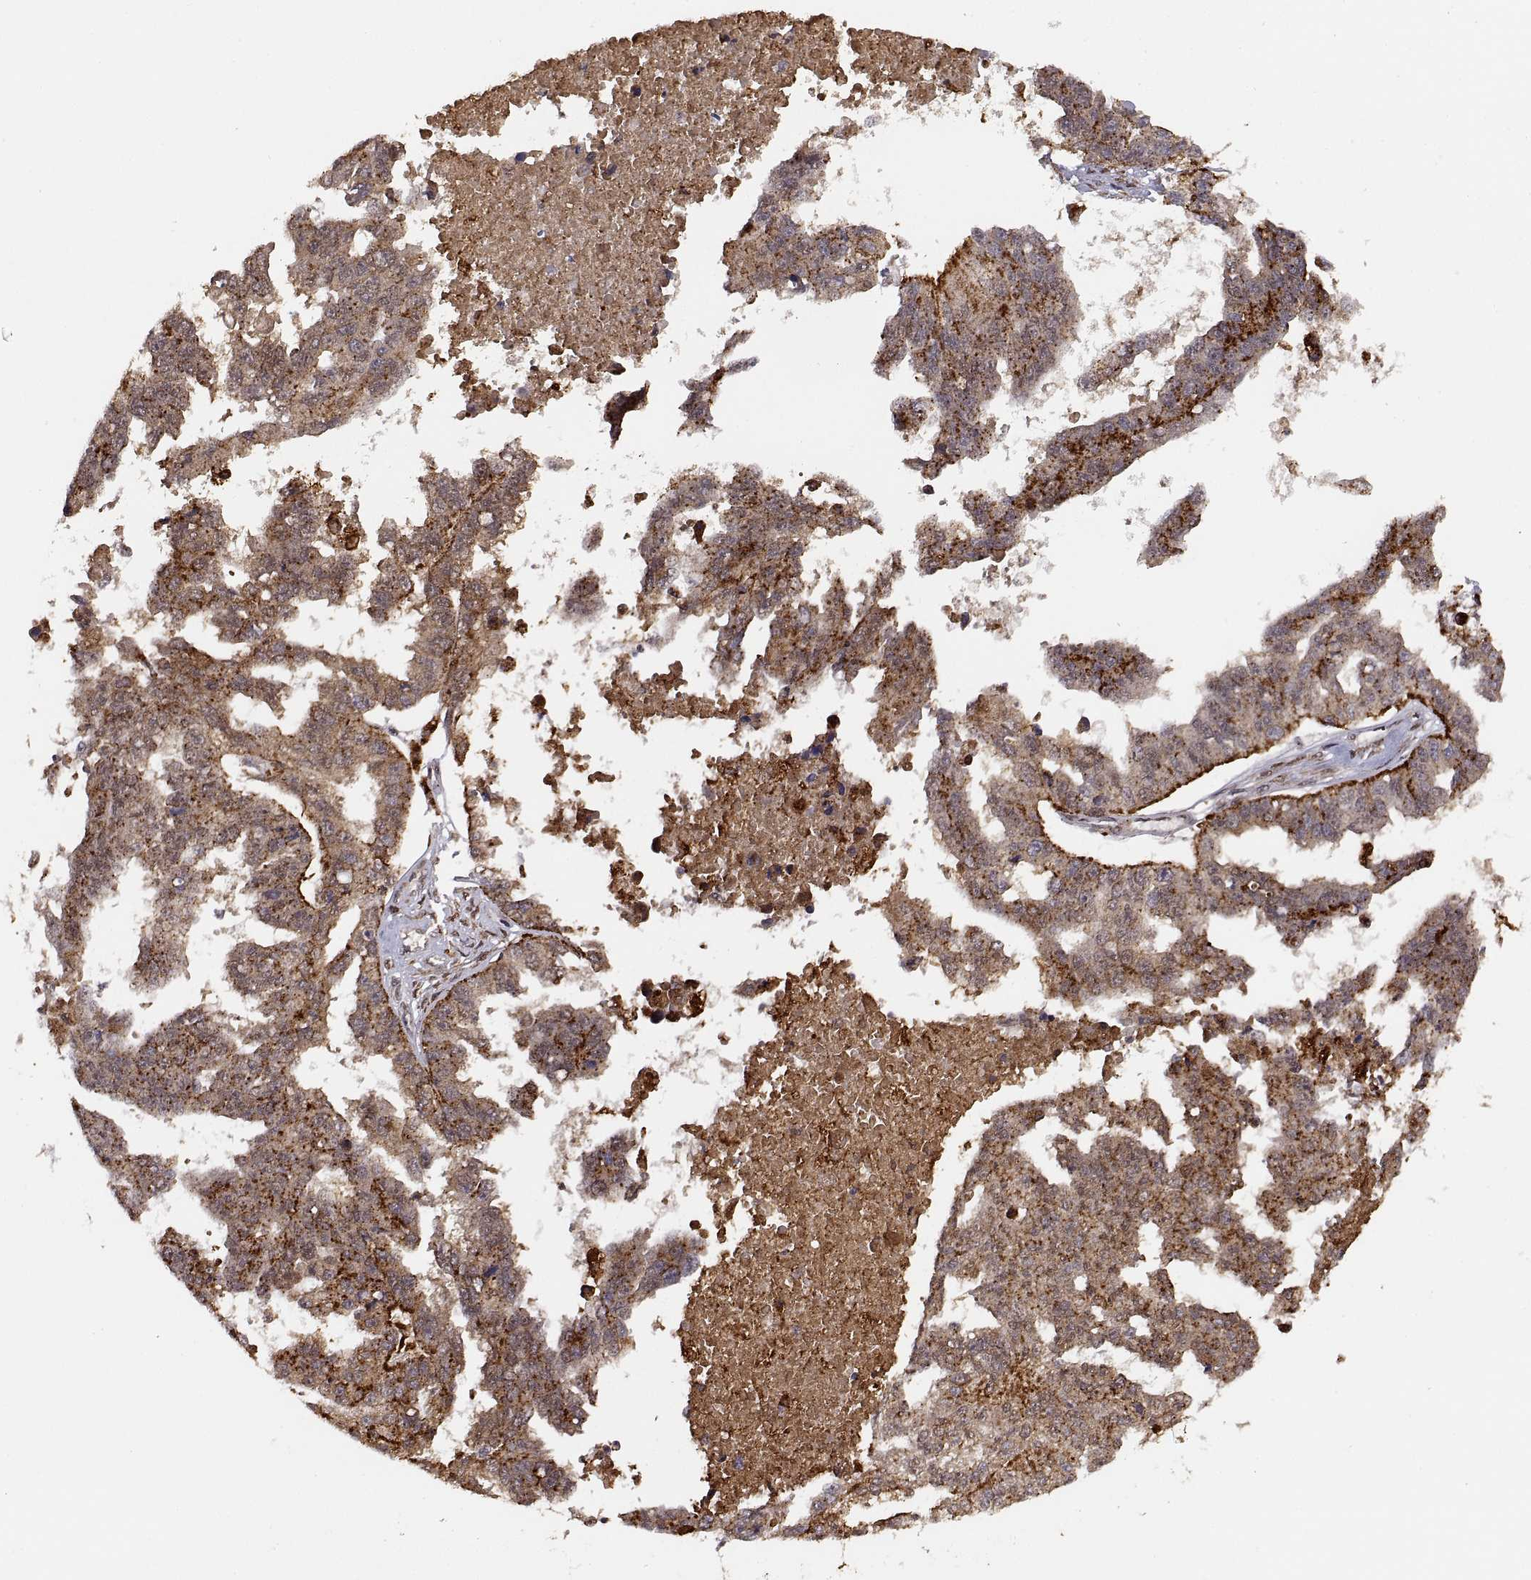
{"staining": {"intensity": "moderate", "quantity": ">75%", "location": "cytoplasmic/membranous"}, "tissue": "ovarian cancer", "cell_type": "Tumor cells", "image_type": "cancer", "snomed": [{"axis": "morphology", "description": "Cystadenocarcinoma, serous, NOS"}, {"axis": "topography", "description": "Ovary"}], "caption": "There is medium levels of moderate cytoplasmic/membranous positivity in tumor cells of ovarian serous cystadenocarcinoma, as demonstrated by immunohistochemical staining (brown color).", "gene": "PSMC2", "patient": {"sex": "female", "age": 58}}